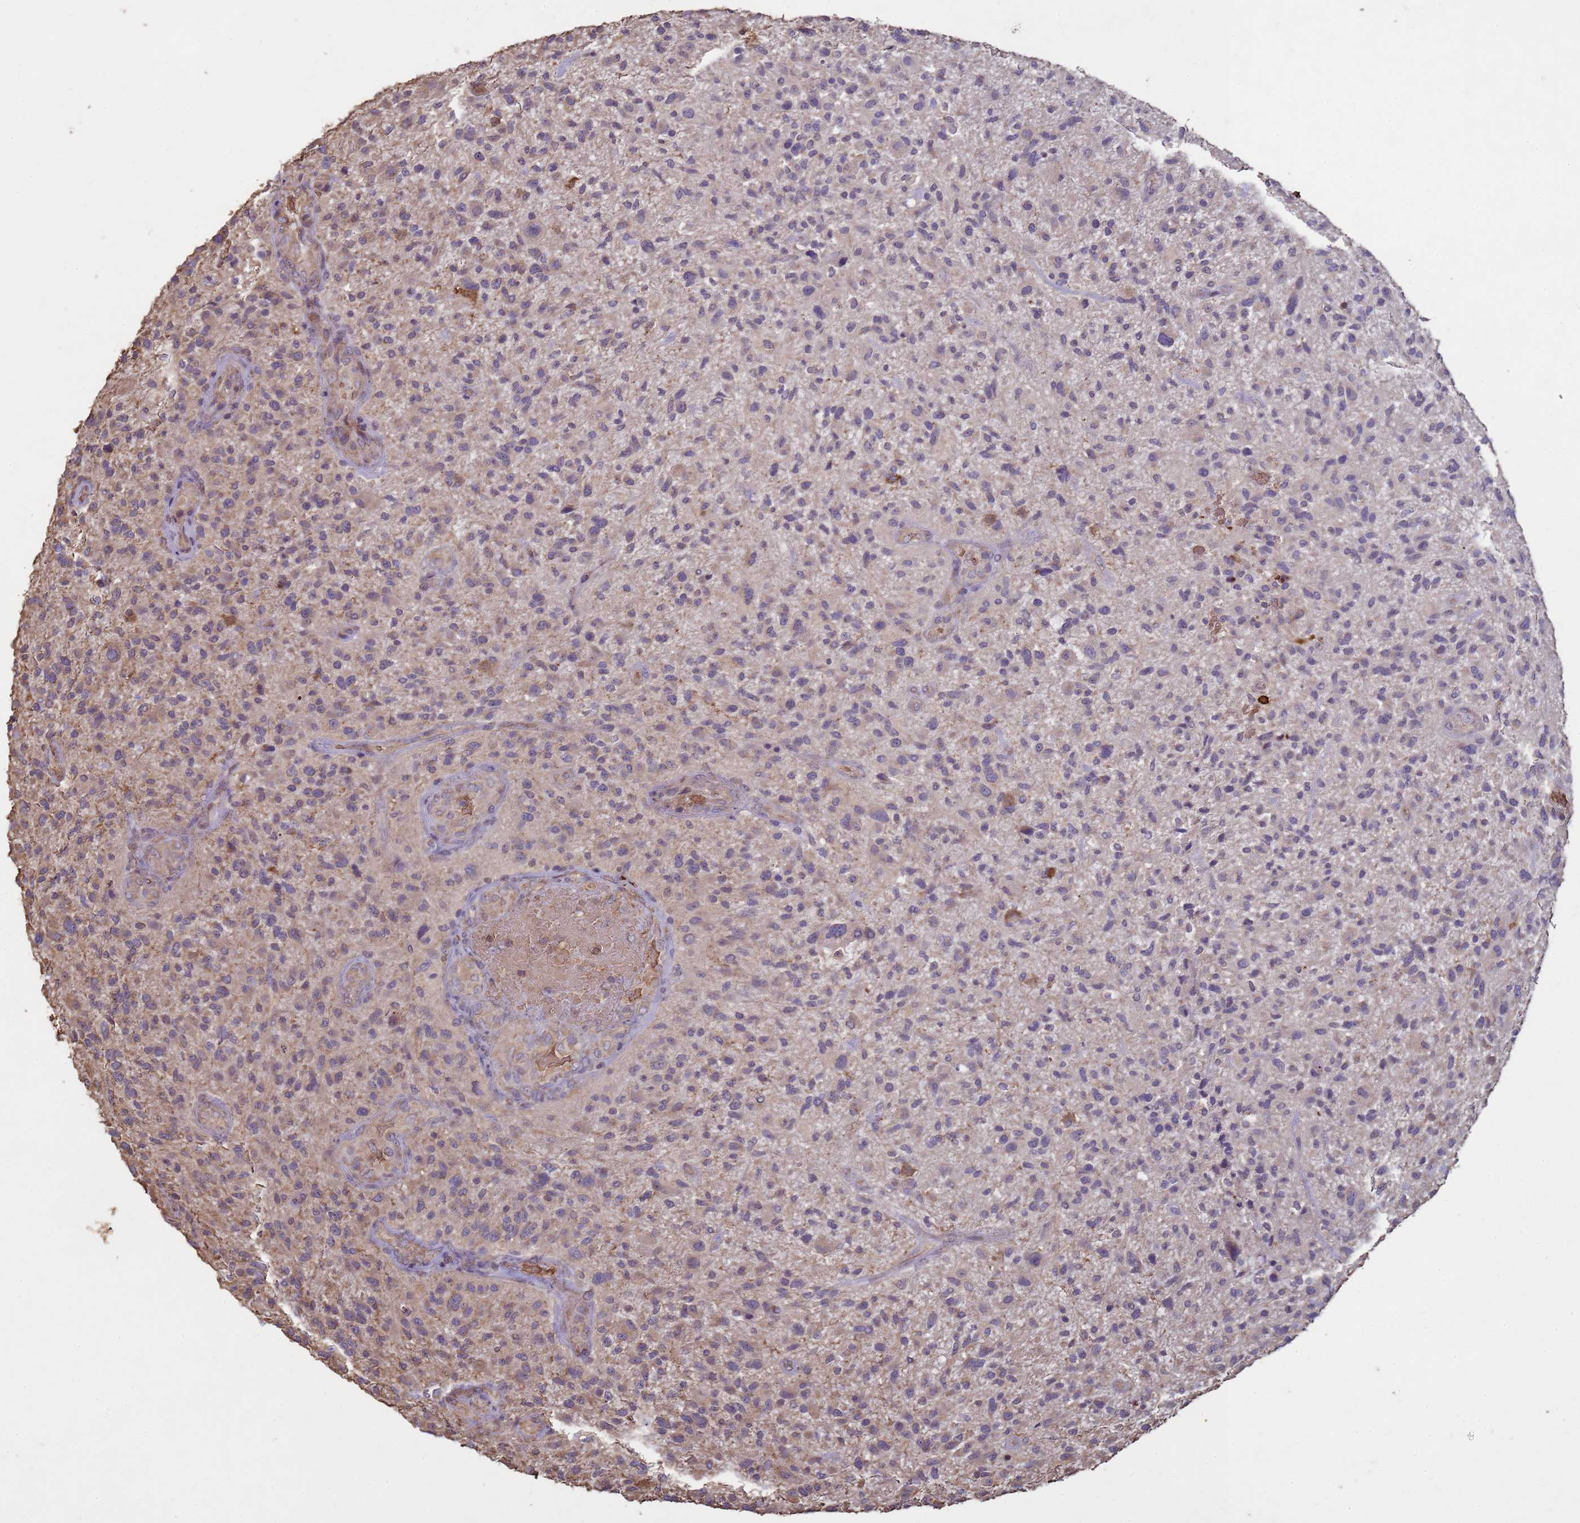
{"staining": {"intensity": "weak", "quantity": "25%-75%", "location": "cytoplasmic/membranous"}, "tissue": "glioma", "cell_type": "Tumor cells", "image_type": "cancer", "snomed": [{"axis": "morphology", "description": "Glioma, malignant, High grade"}, {"axis": "topography", "description": "Brain"}], "caption": "Approximately 25%-75% of tumor cells in human high-grade glioma (malignant) show weak cytoplasmic/membranous protein expression as visualized by brown immunohistochemical staining.", "gene": "SGIP1", "patient": {"sex": "male", "age": 47}}